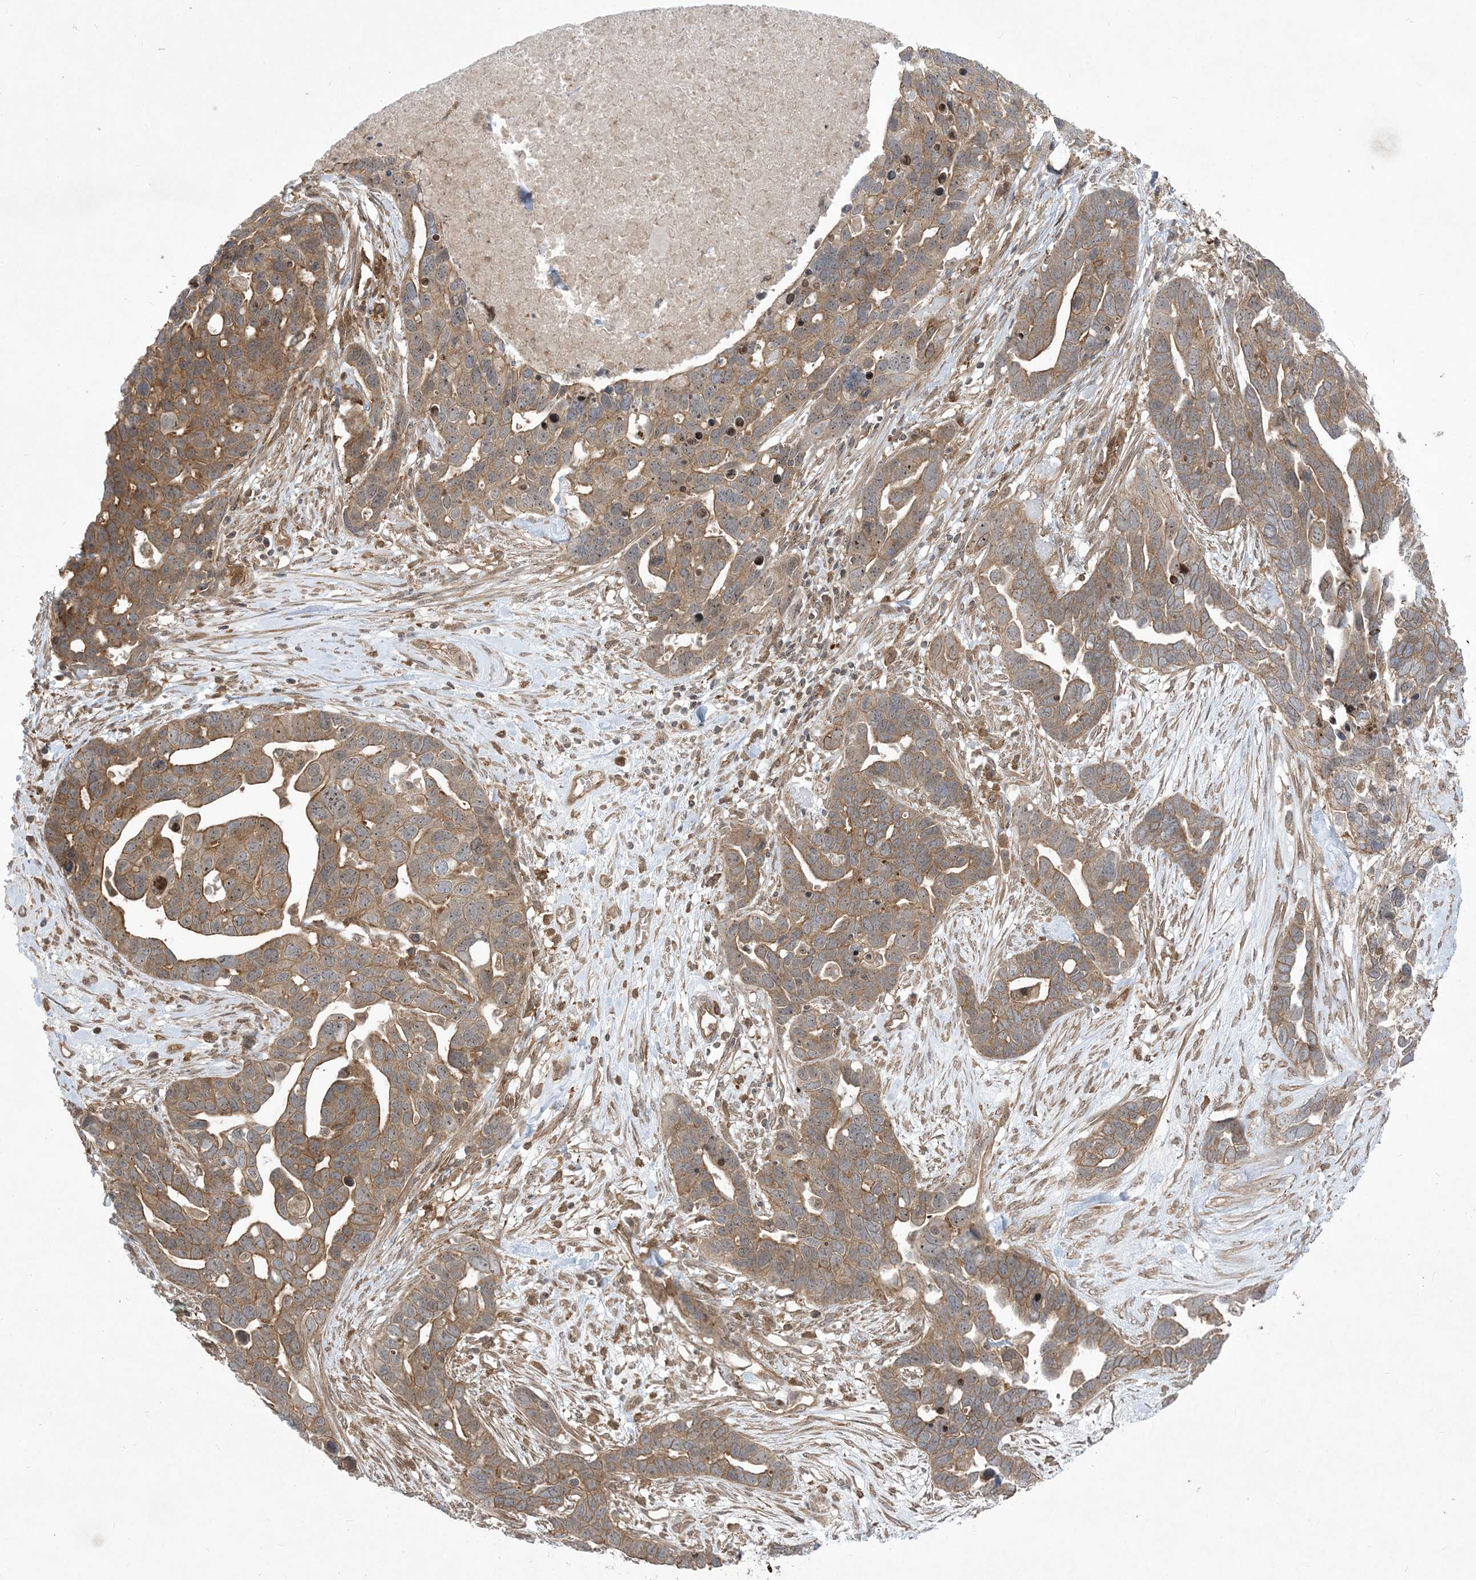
{"staining": {"intensity": "moderate", "quantity": ">75%", "location": "cytoplasmic/membranous,nuclear"}, "tissue": "ovarian cancer", "cell_type": "Tumor cells", "image_type": "cancer", "snomed": [{"axis": "morphology", "description": "Cystadenocarcinoma, serous, NOS"}, {"axis": "topography", "description": "Ovary"}], "caption": "Tumor cells display medium levels of moderate cytoplasmic/membranous and nuclear staining in approximately >75% of cells in ovarian cancer (serous cystadenocarcinoma). Using DAB (3,3'-diaminobenzidine) (brown) and hematoxylin (blue) stains, captured at high magnification using brightfield microscopy.", "gene": "SOGA3", "patient": {"sex": "female", "age": 54}}